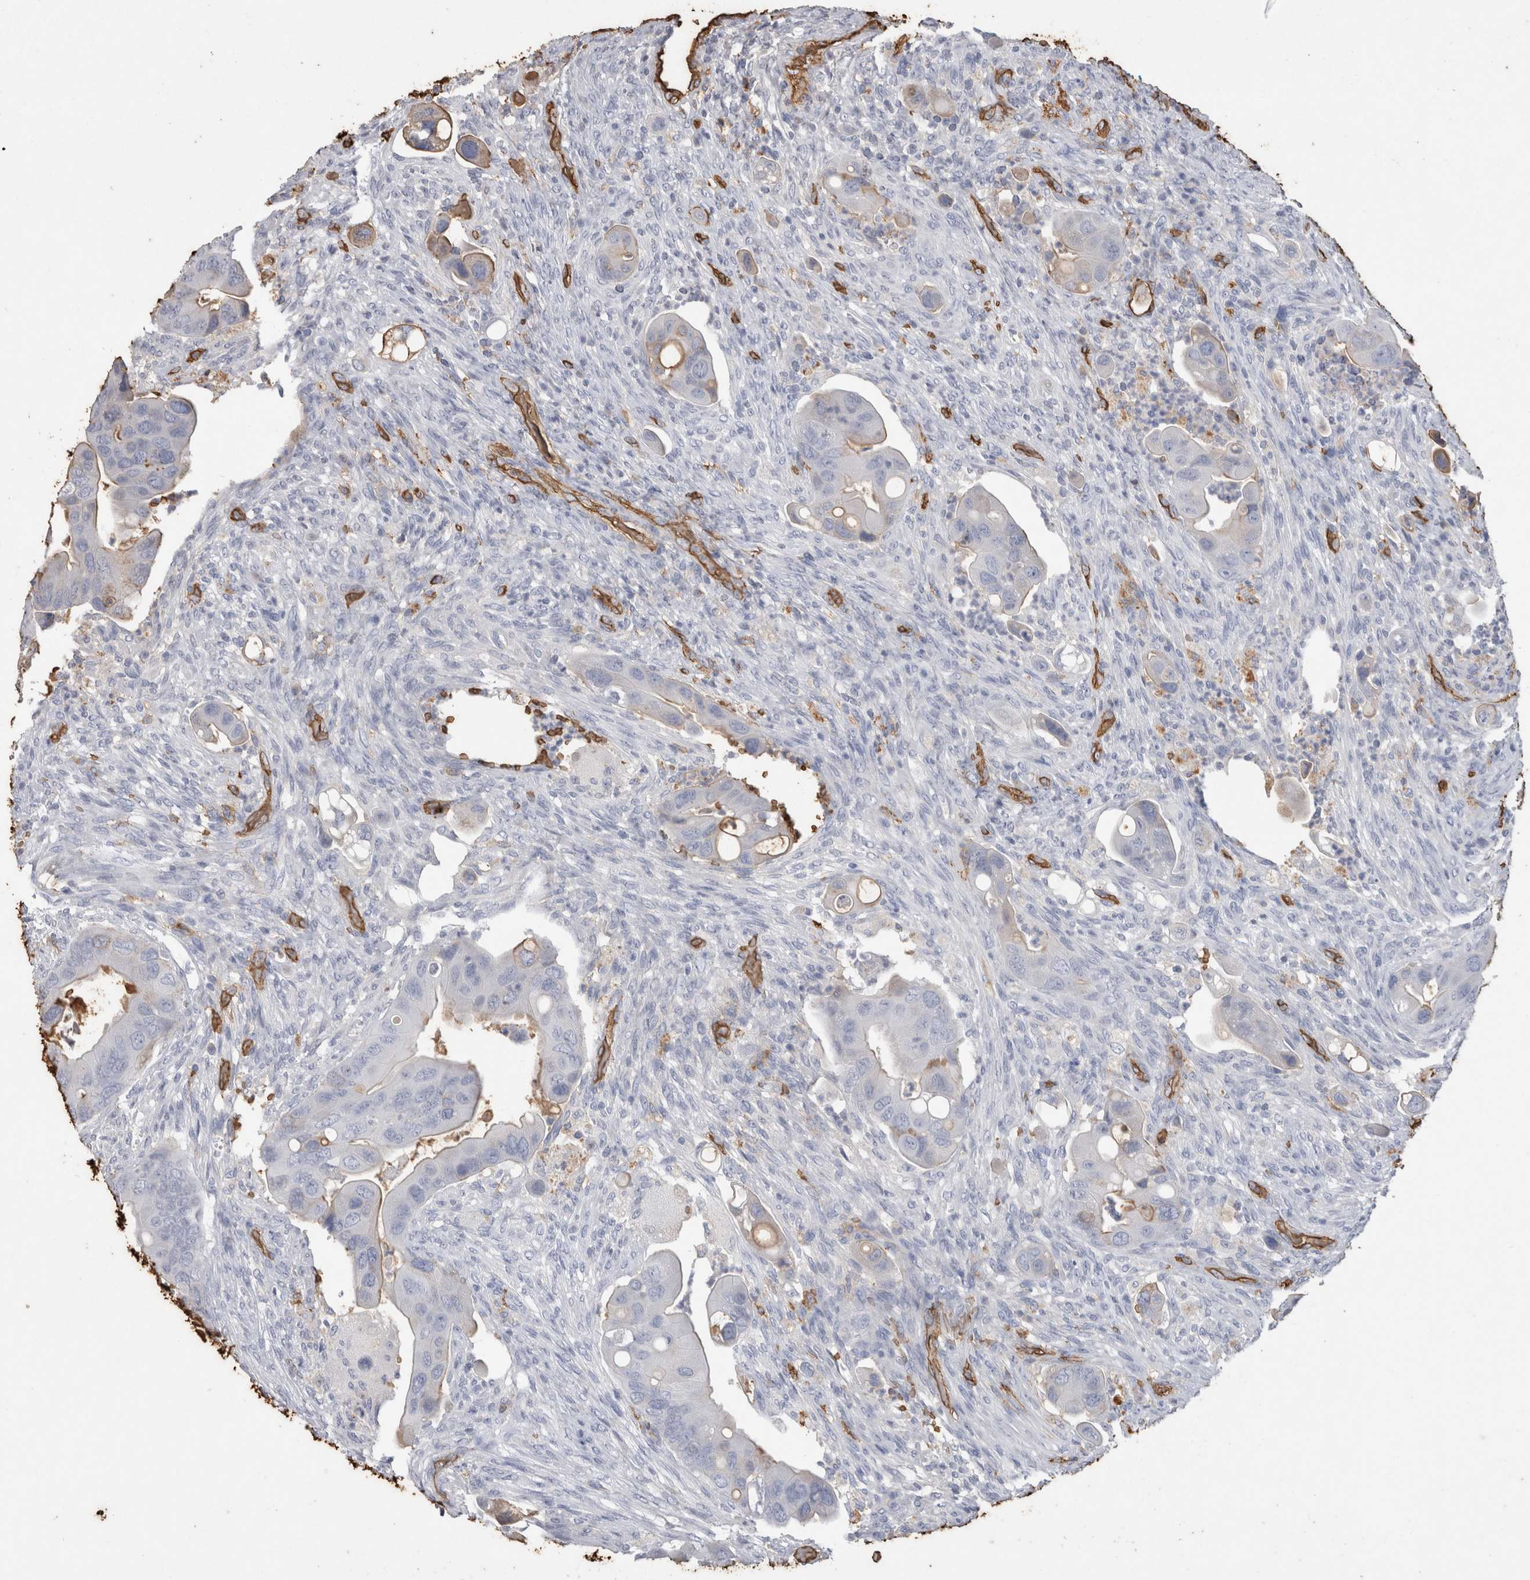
{"staining": {"intensity": "weak", "quantity": "<25%", "location": "cytoplasmic/membranous"}, "tissue": "colorectal cancer", "cell_type": "Tumor cells", "image_type": "cancer", "snomed": [{"axis": "morphology", "description": "Adenocarcinoma, NOS"}, {"axis": "topography", "description": "Rectum"}], "caption": "Immunohistochemical staining of human colorectal cancer (adenocarcinoma) shows no significant staining in tumor cells. (Brightfield microscopy of DAB (3,3'-diaminobenzidine) immunohistochemistry at high magnification).", "gene": "IL17RC", "patient": {"sex": "female", "age": 57}}